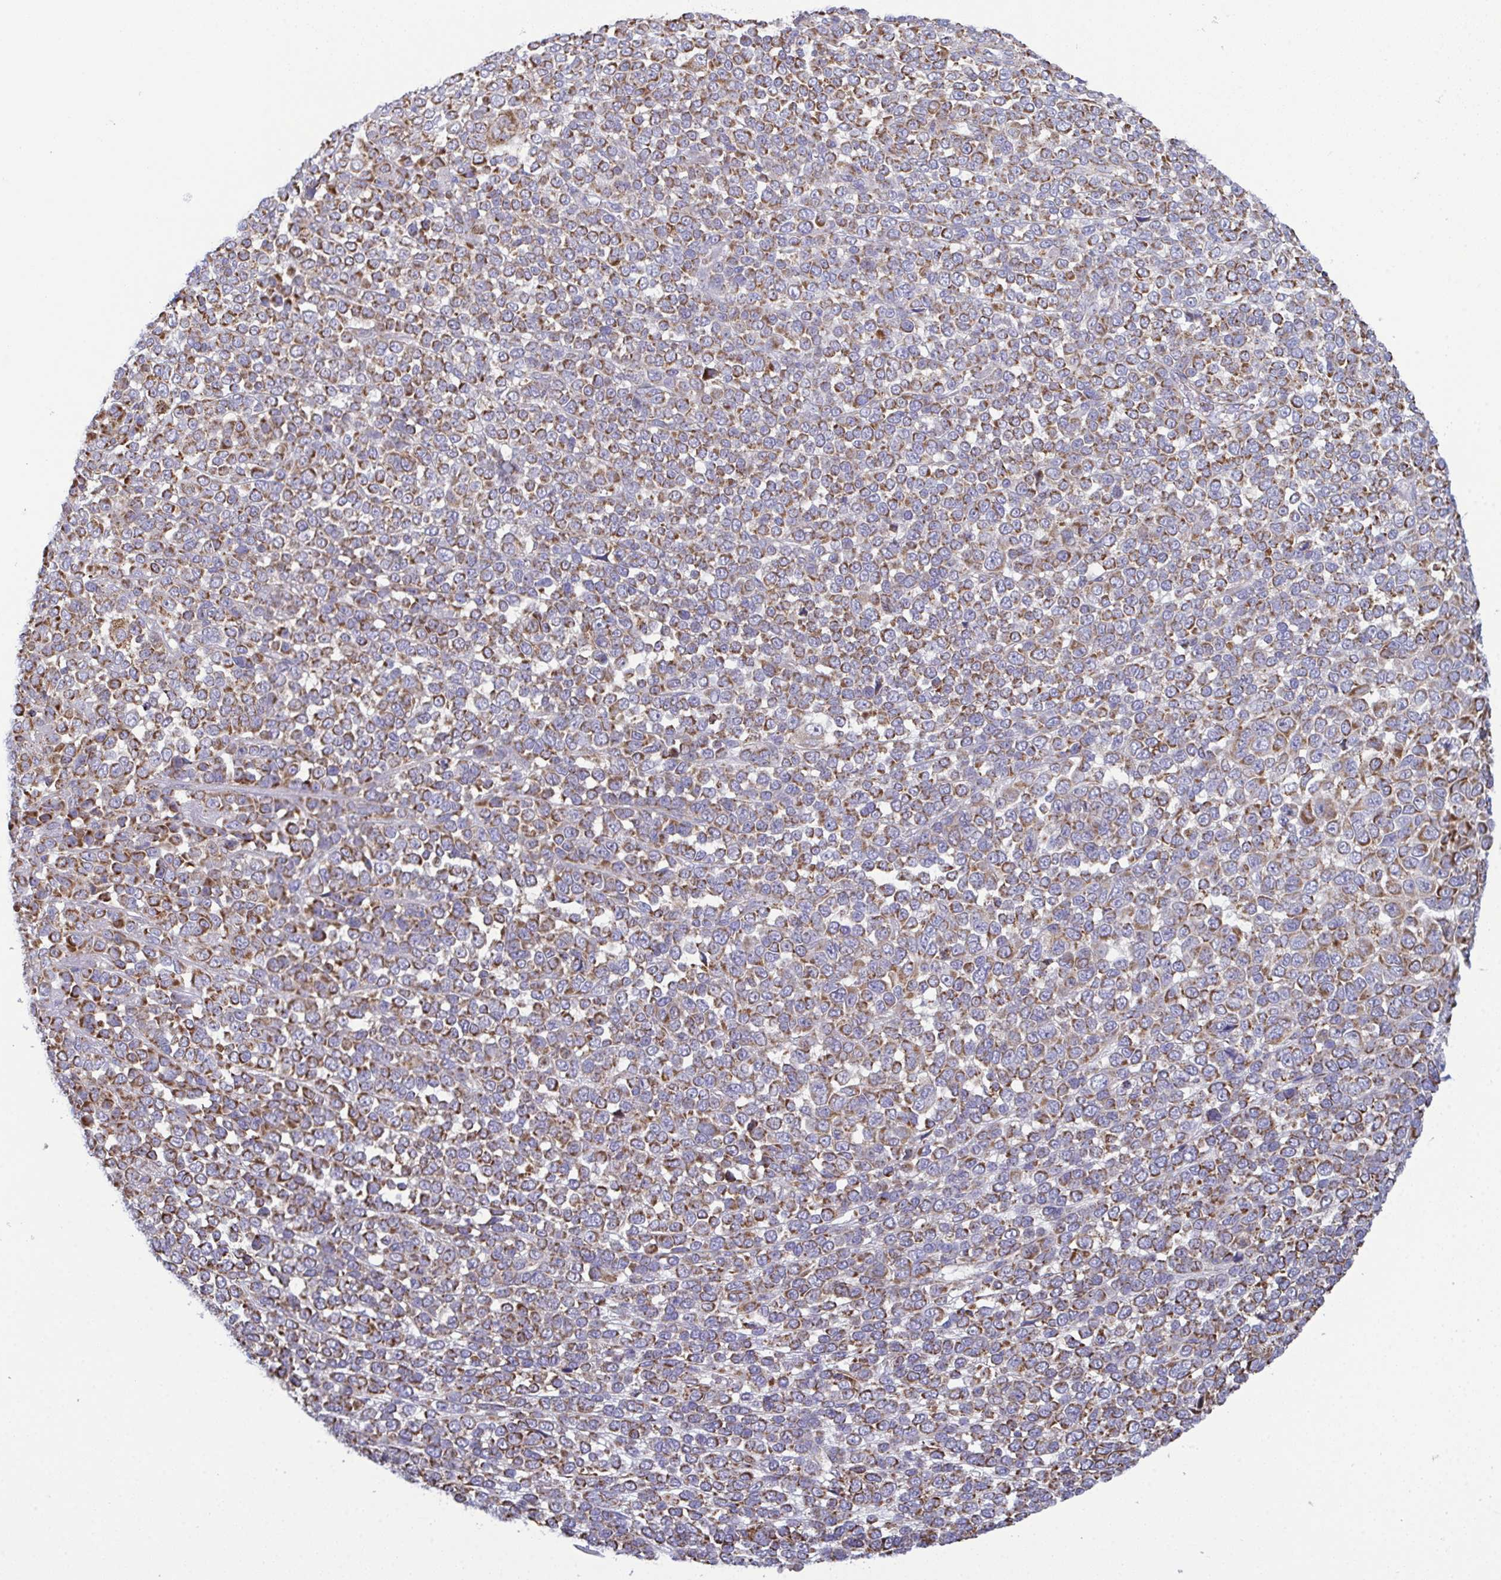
{"staining": {"intensity": "moderate", "quantity": ">75%", "location": "cytoplasmic/membranous"}, "tissue": "melanoma", "cell_type": "Tumor cells", "image_type": "cancer", "snomed": [{"axis": "morphology", "description": "Malignant melanoma, NOS"}, {"axis": "topography", "description": "Skin"}], "caption": "This is an image of IHC staining of melanoma, which shows moderate expression in the cytoplasmic/membranous of tumor cells.", "gene": "CSDE1", "patient": {"sex": "female", "age": 95}}